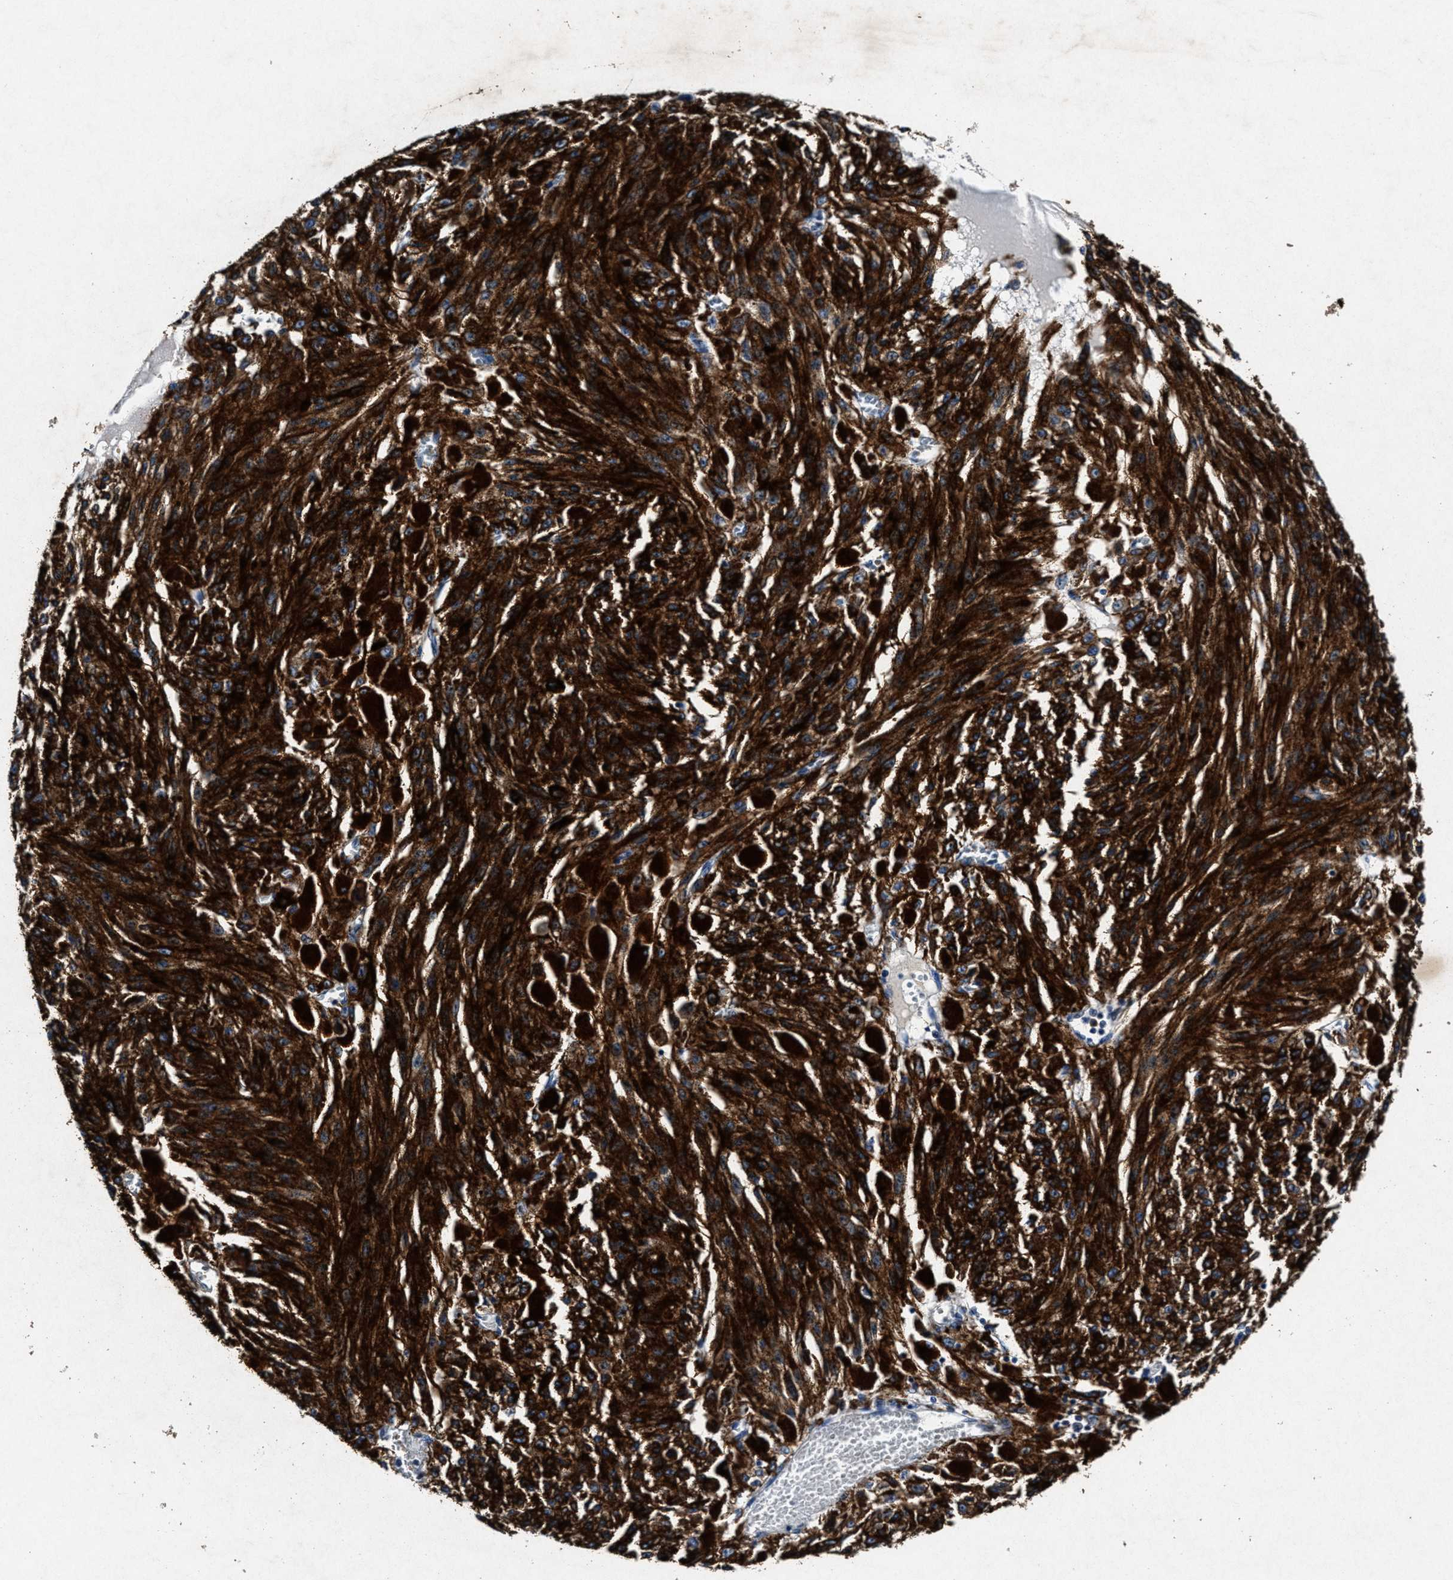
{"staining": {"intensity": "moderate", "quantity": ">75%", "location": "cytoplasmic/membranous"}, "tissue": "melanoma", "cell_type": "Tumor cells", "image_type": "cancer", "snomed": [{"axis": "morphology", "description": "Malignant melanoma, NOS"}, {"axis": "topography", "description": "Other"}], "caption": "A brown stain labels moderate cytoplasmic/membranous expression of a protein in human melanoma tumor cells. The staining was performed using DAB (3,3'-diaminobenzidine) to visualize the protein expression in brown, while the nuclei were stained in blue with hematoxylin (Magnification: 20x).", "gene": "SLC8A1", "patient": {"sex": "male", "age": 79}}